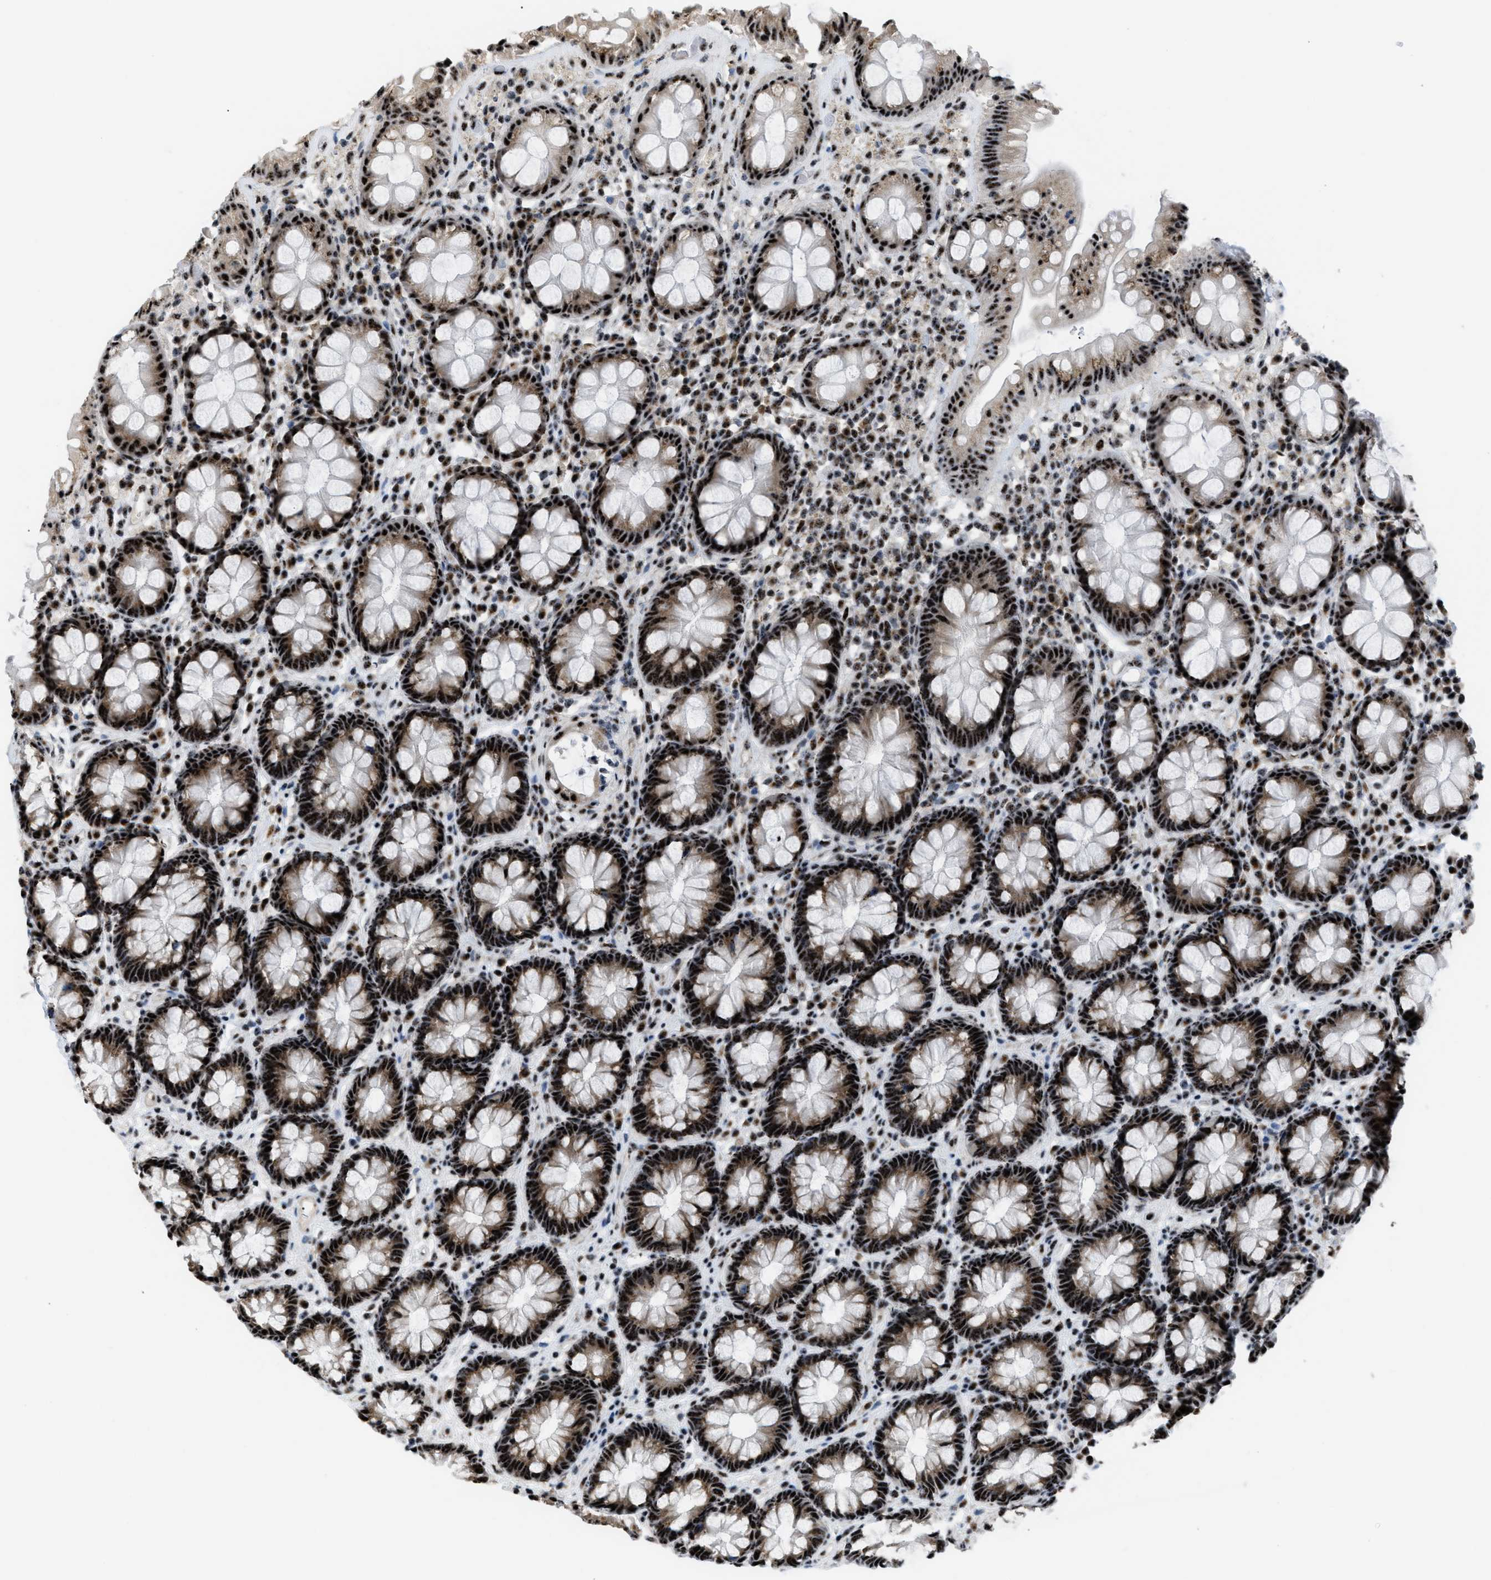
{"staining": {"intensity": "strong", "quantity": ">75%", "location": "cytoplasmic/membranous,nuclear"}, "tissue": "rectum", "cell_type": "Glandular cells", "image_type": "normal", "snomed": [{"axis": "morphology", "description": "Normal tissue, NOS"}, {"axis": "topography", "description": "Rectum"}], "caption": "A high amount of strong cytoplasmic/membranous,nuclear positivity is identified in approximately >75% of glandular cells in benign rectum. (DAB (3,3'-diaminobenzidine) IHC, brown staining for protein, blue staining for nuclei).", "gene": "CDR2", "patient": {"sex": "male", "age": 64}}